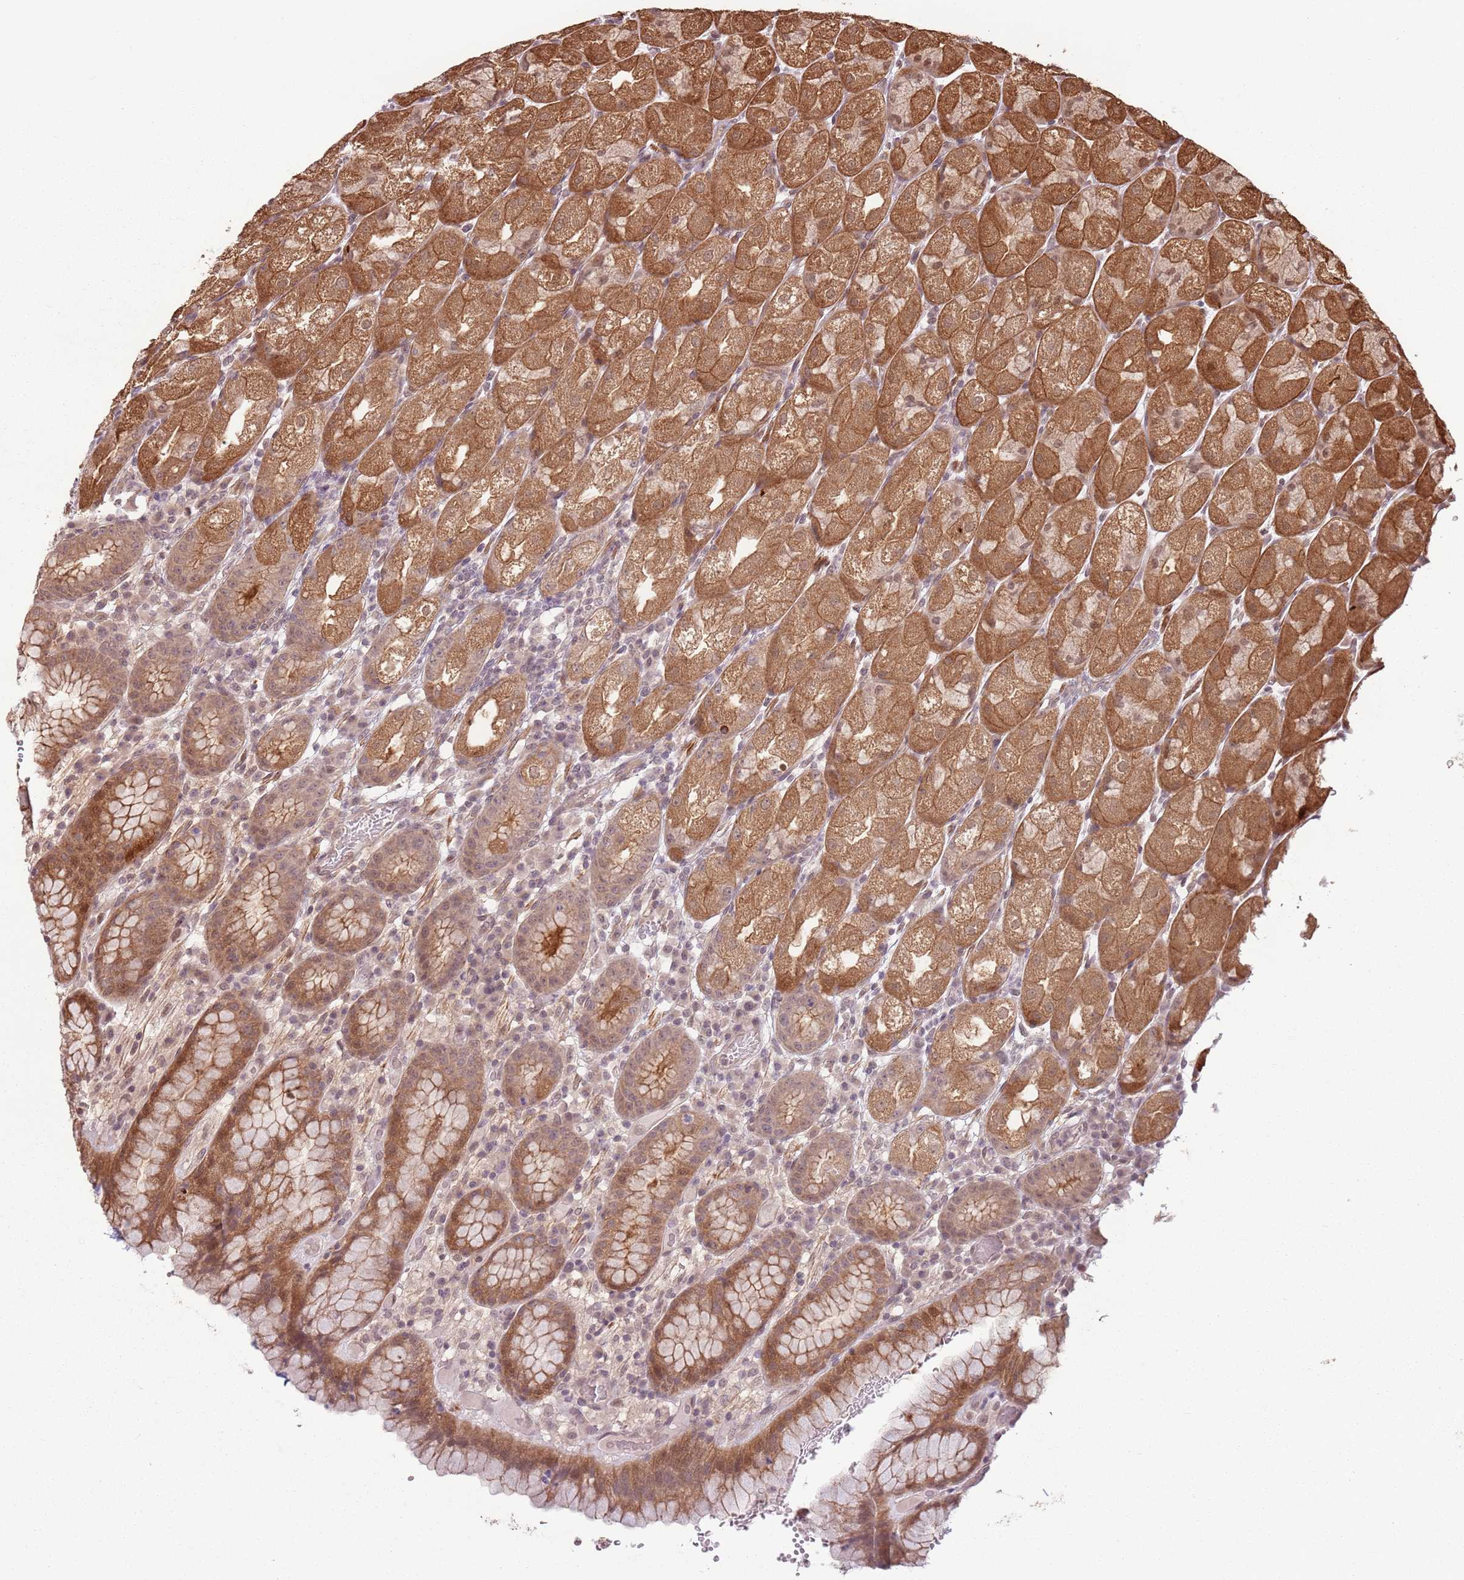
{"staining": {"intensity": "strong", "quantity": ">75%", "location": "cytoplasmic/membranous"}, "tissue": "stomach", "cell_type": "Glandular cells", "image_type": "normal", "snomed": [{"axis": "morphology", "description": "Normal tissue, NOS"}, {"axis": "topography", "description": "Stomach, upper"}], "caption": "The histopathology image displays immunohistochemical staining of unremarkable stomach. There is strong cytoplasmic/membranous expression is appreciated in about >75% of glandular cells. Ihc stains the protein of interest in brown and the nuclei are stained blue.", "gene": "CCDC154", "patient": {"sex": "male", "age": 52}}